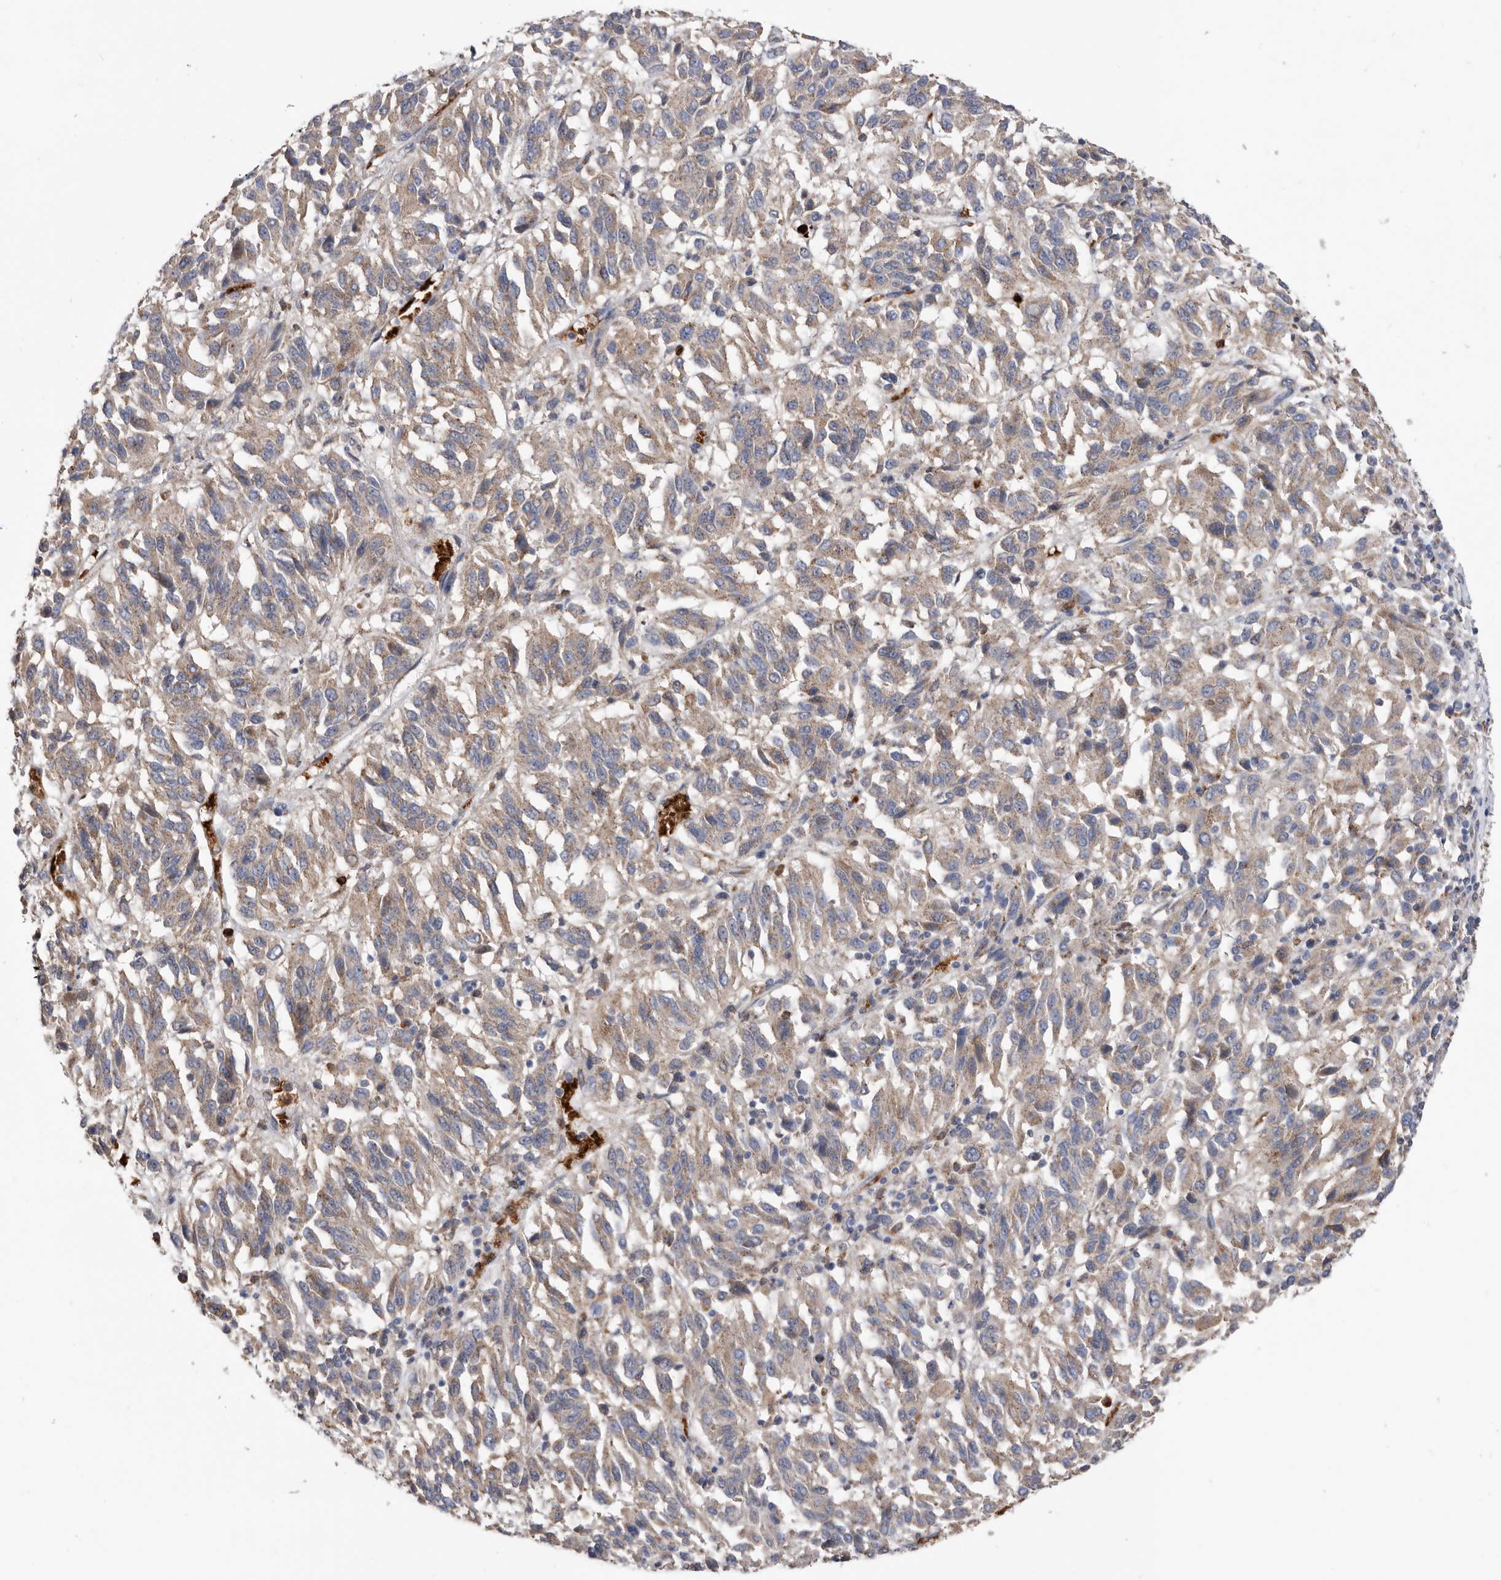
{"staining": {"intensity": "weak", "quantity": ">75%", "location": "cytoplasmic/membranous"}, "tissue": "melanoma", "cell_type": "Tumor cells", "image_type": "cancer", "snomed": [{"axis": "morphology", "description": "Malignant melanoma, Metastatic site"}, {"axis": "topography", "description": "Lung"}], "caption": "Immunohistochemical staining of human malignant melanoma (metastatic site) demonstrates low levels of weak cytoplasmic/membranous protein expression in approximately >75% of tumor cells.", "gene": "CRISPLD2", "patient": {"sex": "male", "age": 64}}